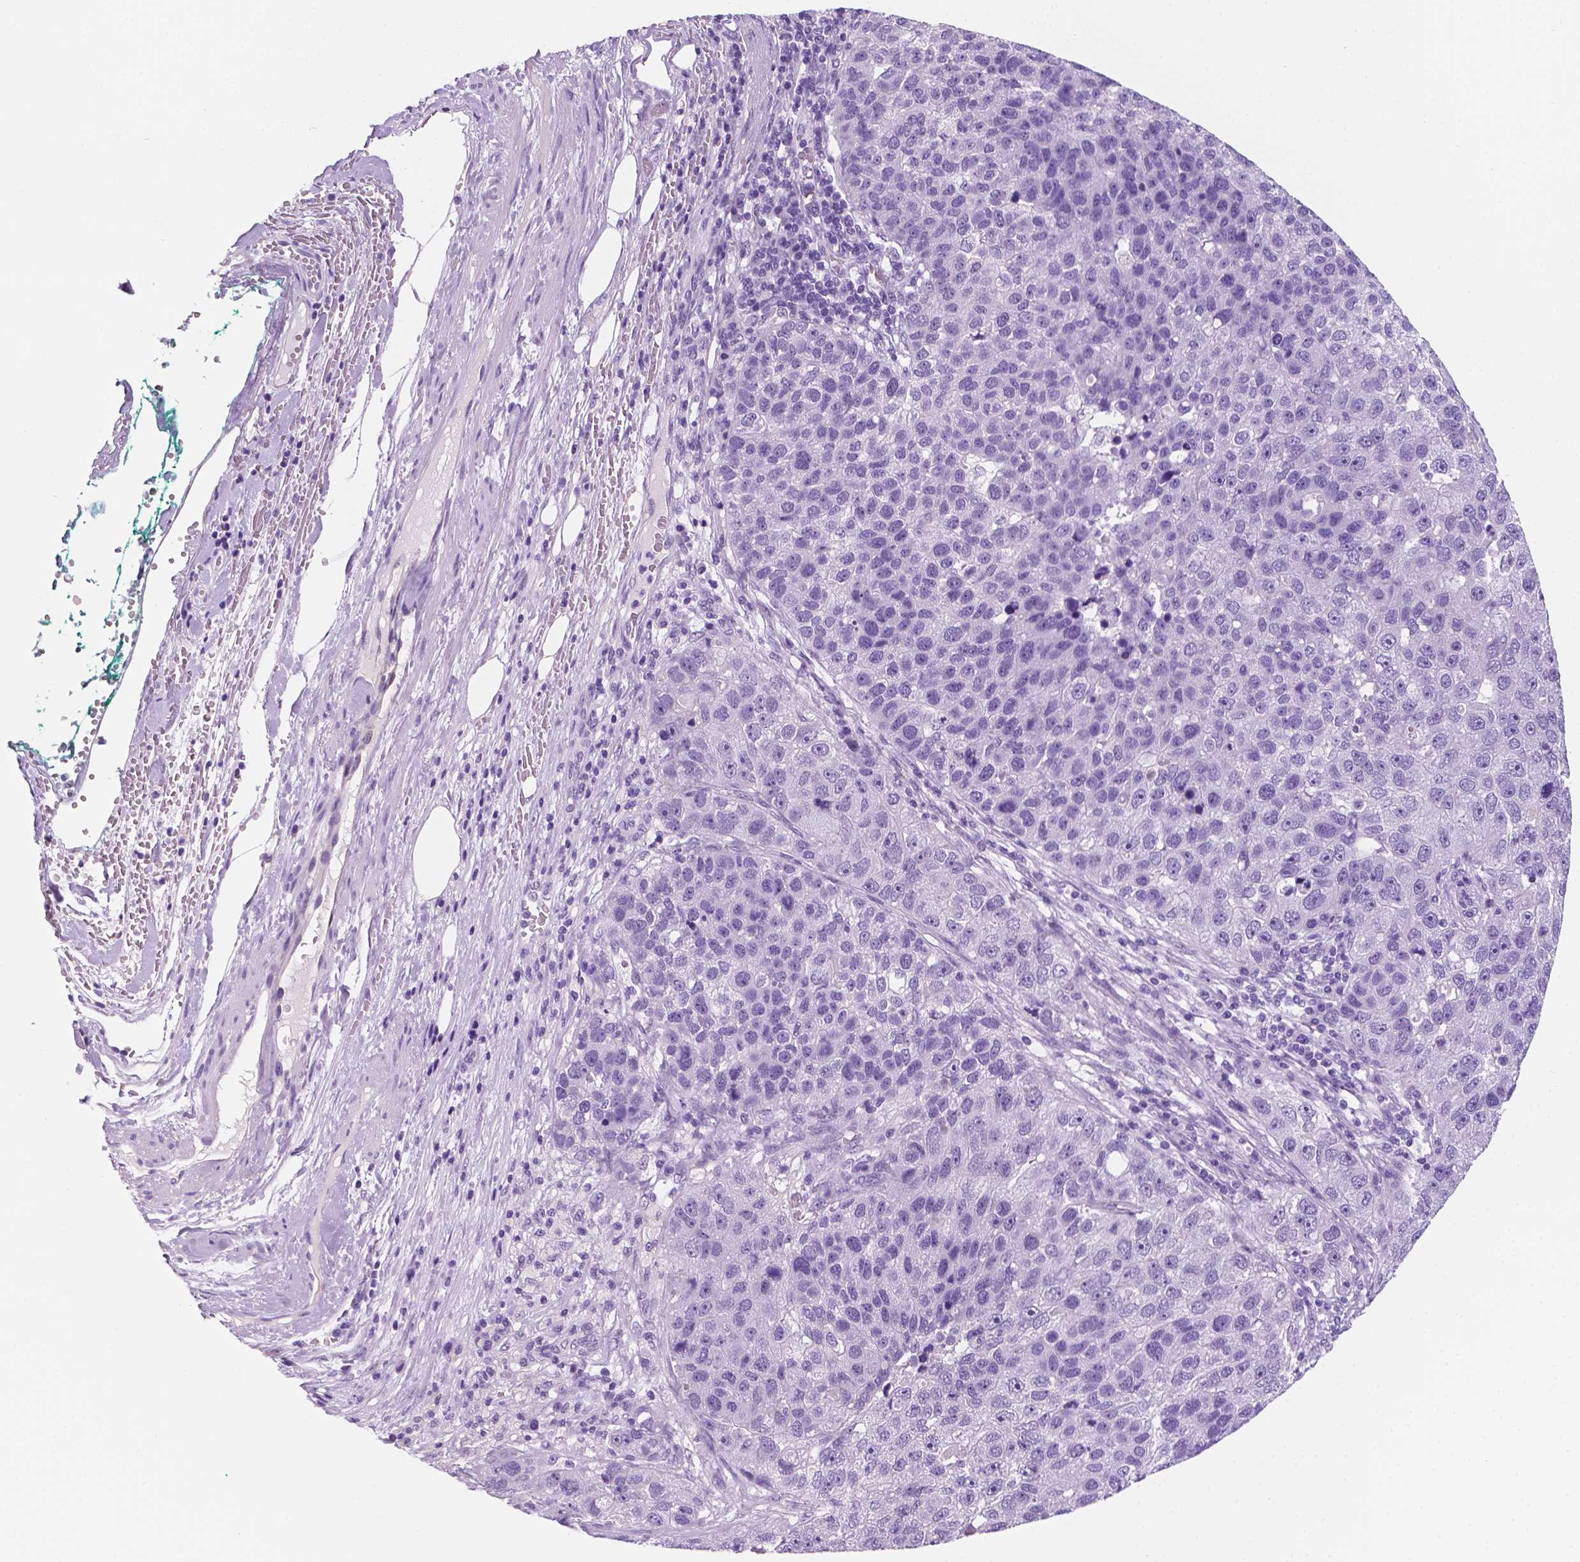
{"staining": {"intensity": "negative", "quantity": "none", "location": "none"}, "tissue": "pancreatic cancer", "cell_type": "Tumor cells", "image_type": "cancer", "snomed": [{"axis": "morphology", "description": "Adenocarcinoma, NOS"}, {"axis": "topography", "description": "Pancreas"}], "caption": "Human pancreatic cancer (adenocarcinoma) stained for a protein using immunohistochemistry displays no positivity in tumor cells.", "gene": "PPL", "patient": {"sex": "female", "age": 61}}